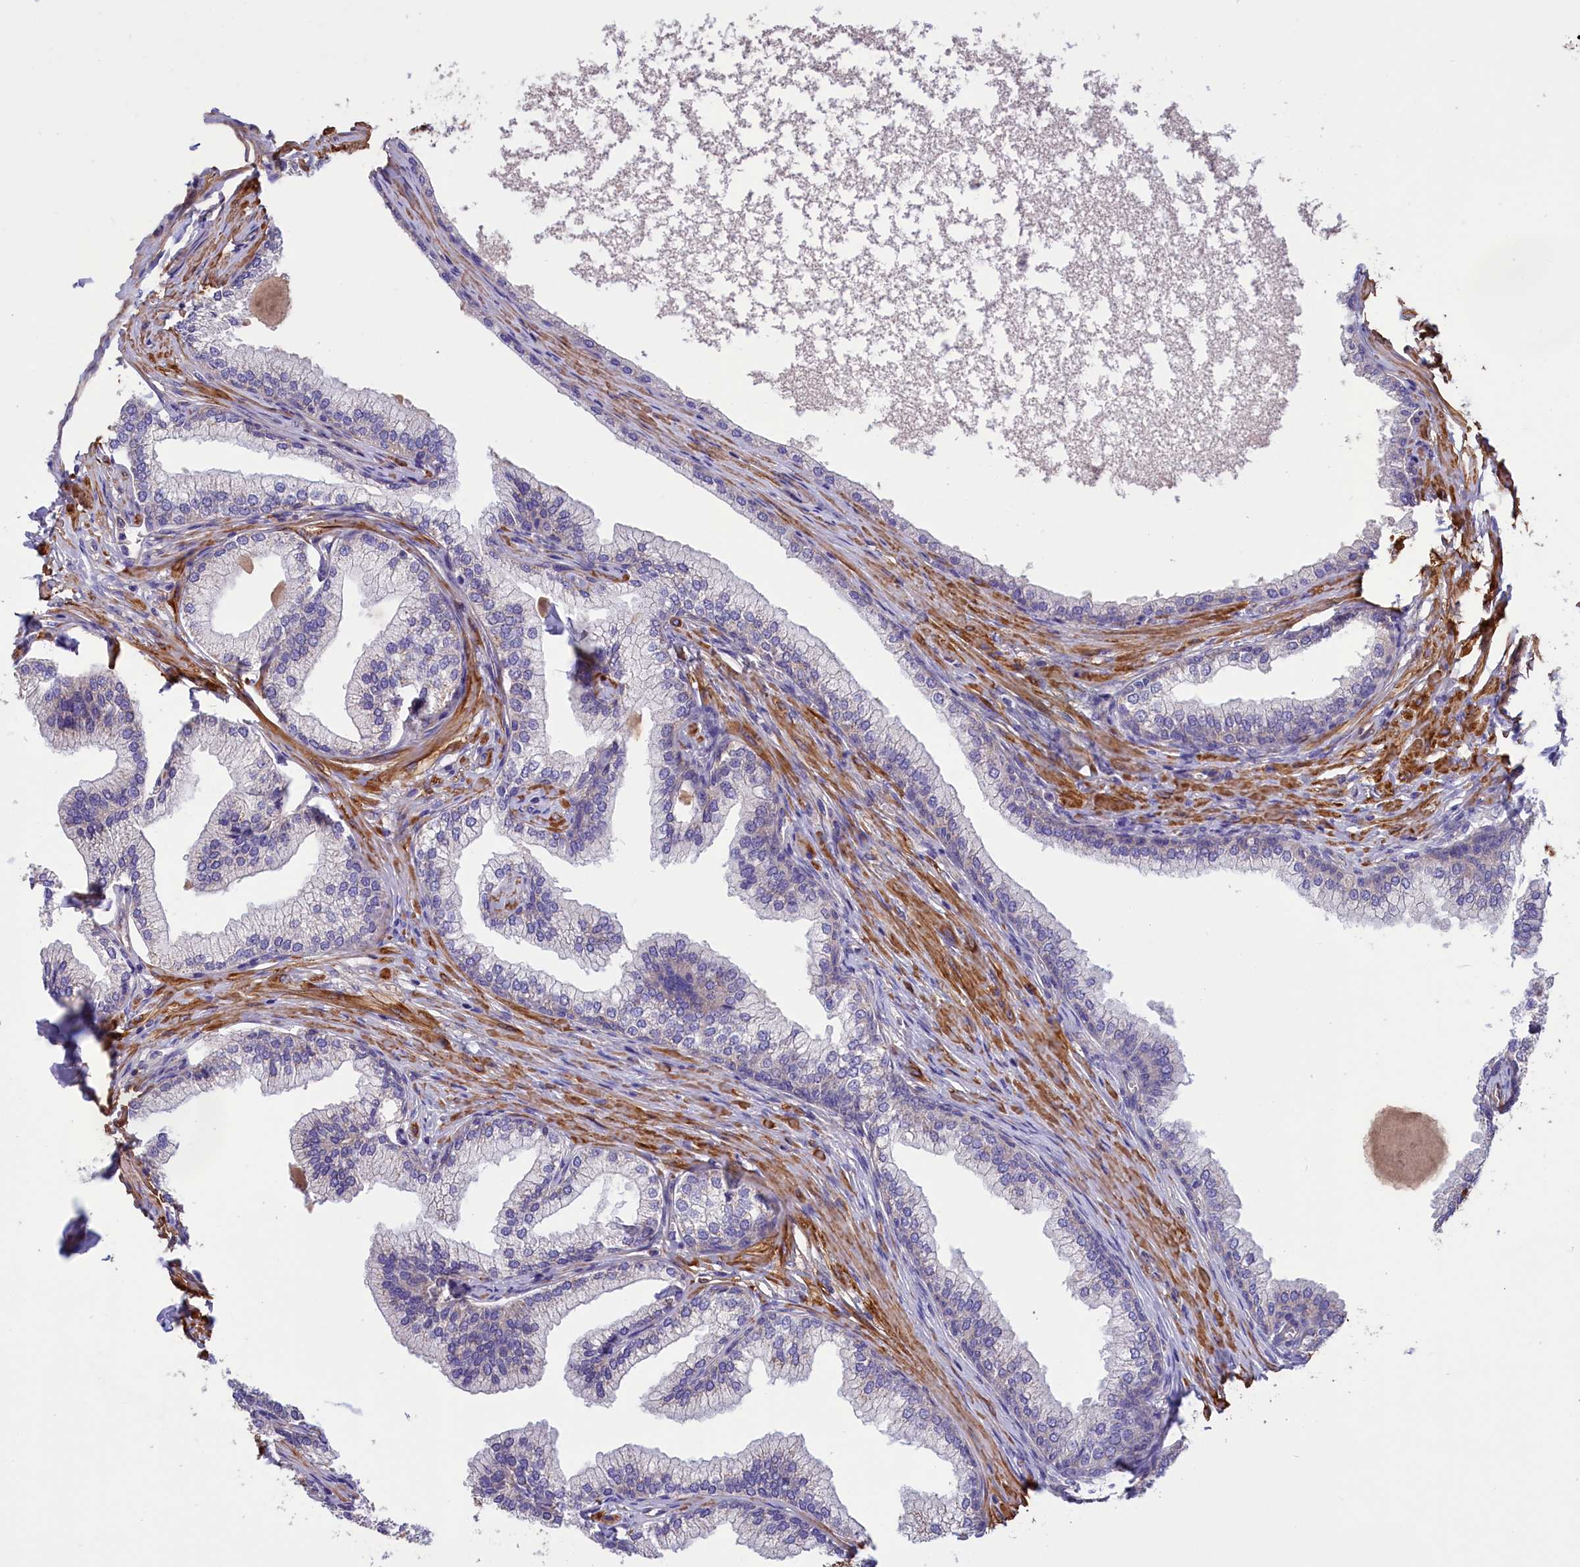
{"staining": {"intensity": "negative", "quantity": "none", "location": "none"}, "tissue": "prostate", "cell_type": "Glandular cells", "image_type": "normal", "snomed": [{"axis": "morphology", "description": "Normal tissue, NOS"}, {"axis": "morphology", "description": "Urothelial carcinoma, Low grade"}, {"axis": "topography", "description": "Urinary bladder"}, {"axis": "topography", "description": "Prostate"}], "caption": "DAB immunohistochemical staining of normal human prostate displays no significant positivity in glandular cells. The staining was performed using DAB (3,3'-diaminobenzidine) to visualize the protein expression in brown, while the nuclei were stained in blue with hematoxylin (Magnification: 20x).", "gene": "AMDHD2", "patient": {"sex": "male", "age": 60}}